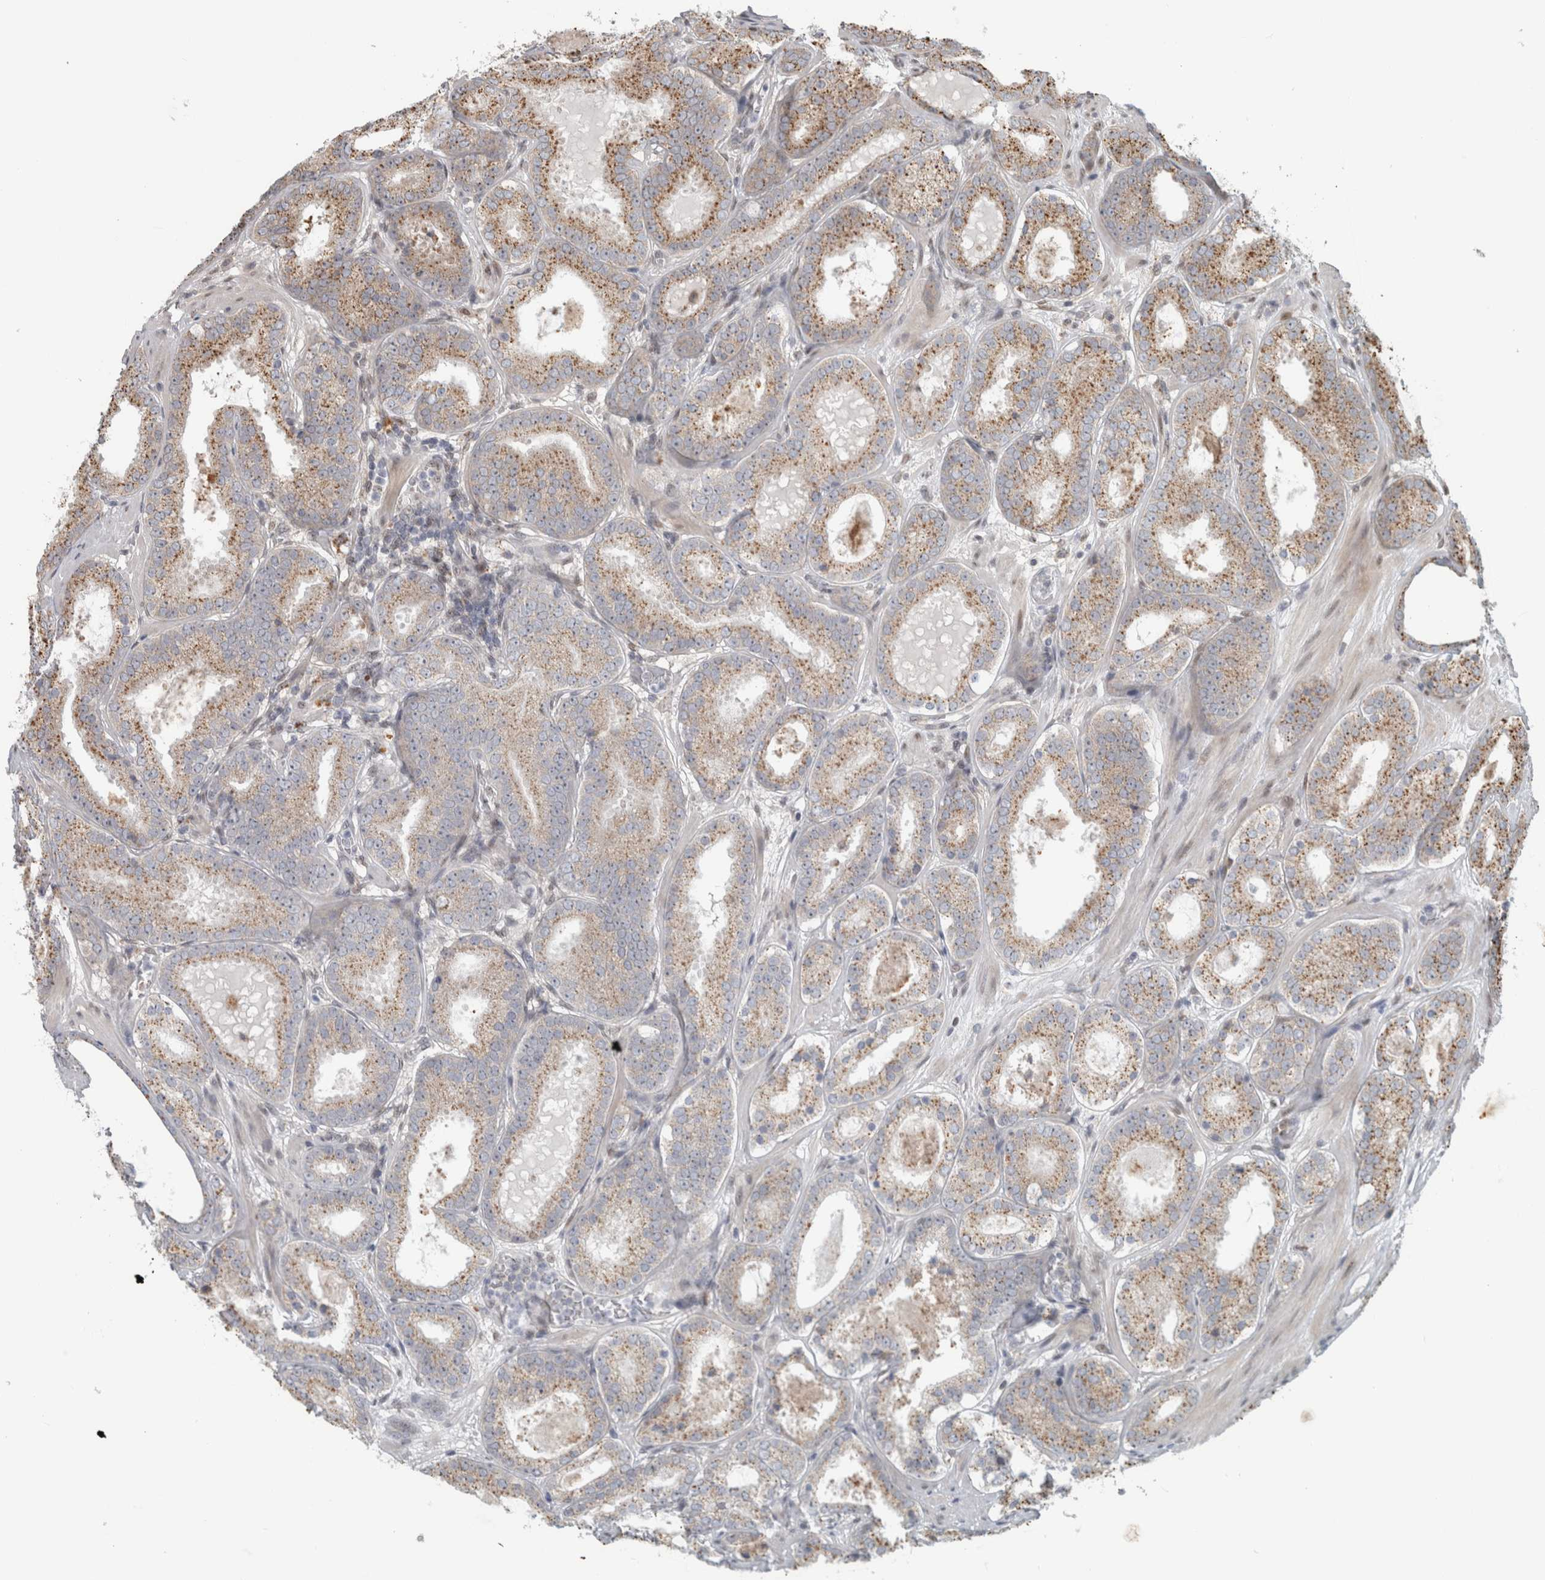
{"staining": {"intensity": "moderate", "quantity": ">75%", "location": "cytoplasmic/membranous"}, "tissue": "prostate cancer", "cell_type": "Tumor cells", "image_type": "cancer", "snomed": [{"axis": "morphology", "description": "Adenocarcinoma, Low grade"}, {"axis": "topography", "description": "Prostate"}], "caption": "A histopathology image showing moderate cytoplasmic/membranous staining in about >75% of tumor cells in prostate cancer (low-grade adenocarcinoma), as visualized by brown immunohistochemical staining.", "gene": "NAB2", "patient": {"sex": "male", "age": 69}}